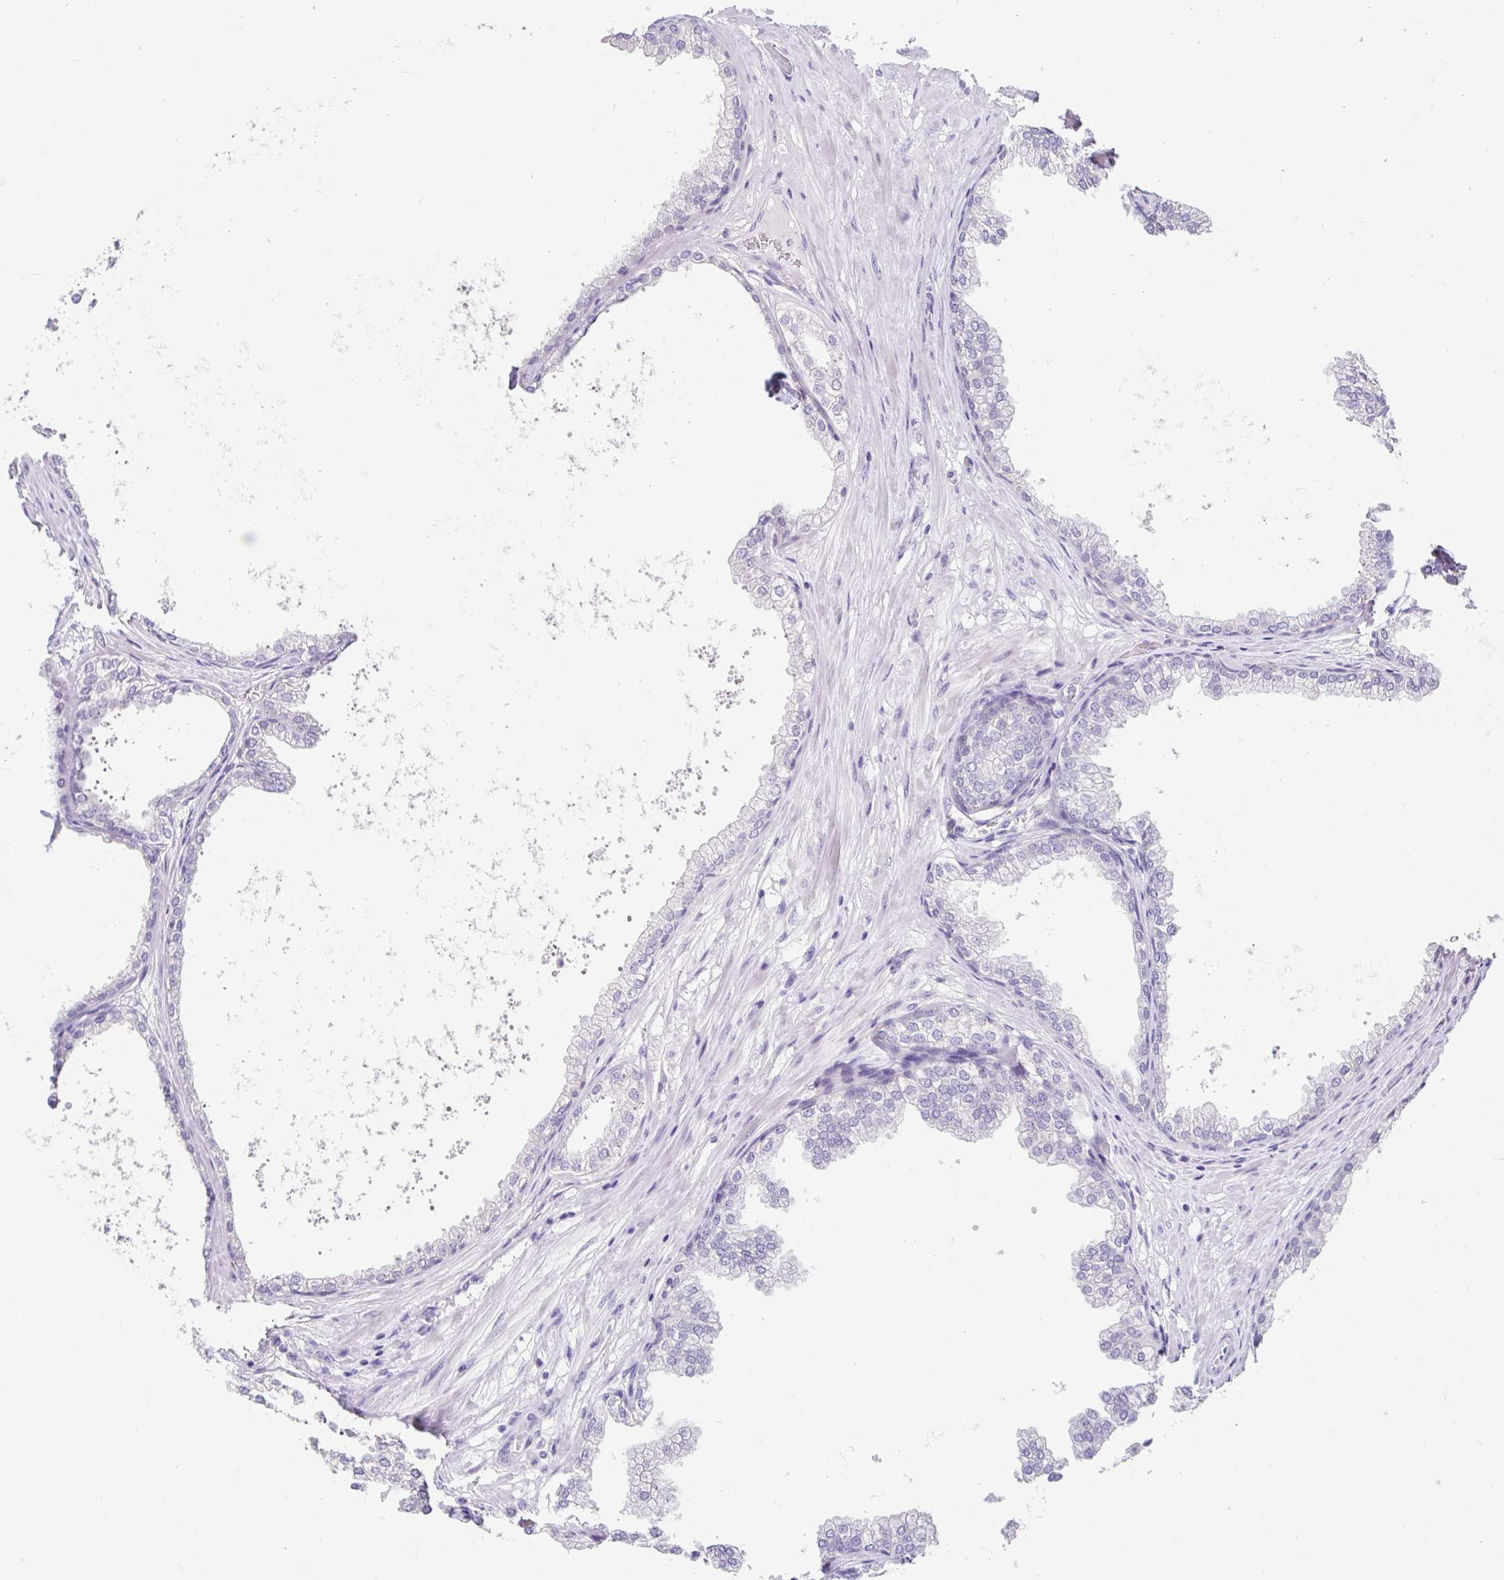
{"staining": {"intensity": "negative", "quantity": "none", "location": "none"}, "tissue": "prostate", "cell_type": "Glandular cells", "image_type": "normal", "snomed": [{"axis": "morphology", "description": "Normal tissue, NOS"}, {"axis": "topography", "description": "Prostate"}], "caption": "IHC of normal prostate shows no expression in glandular cells. (Stains: DAB immunohistochemistry with hematoxylin counter stain, Microscopy: brightfield microscopy at high magnification).", "gene": "NT5C1B", "patient": {"sex": "male", "age": 37}}